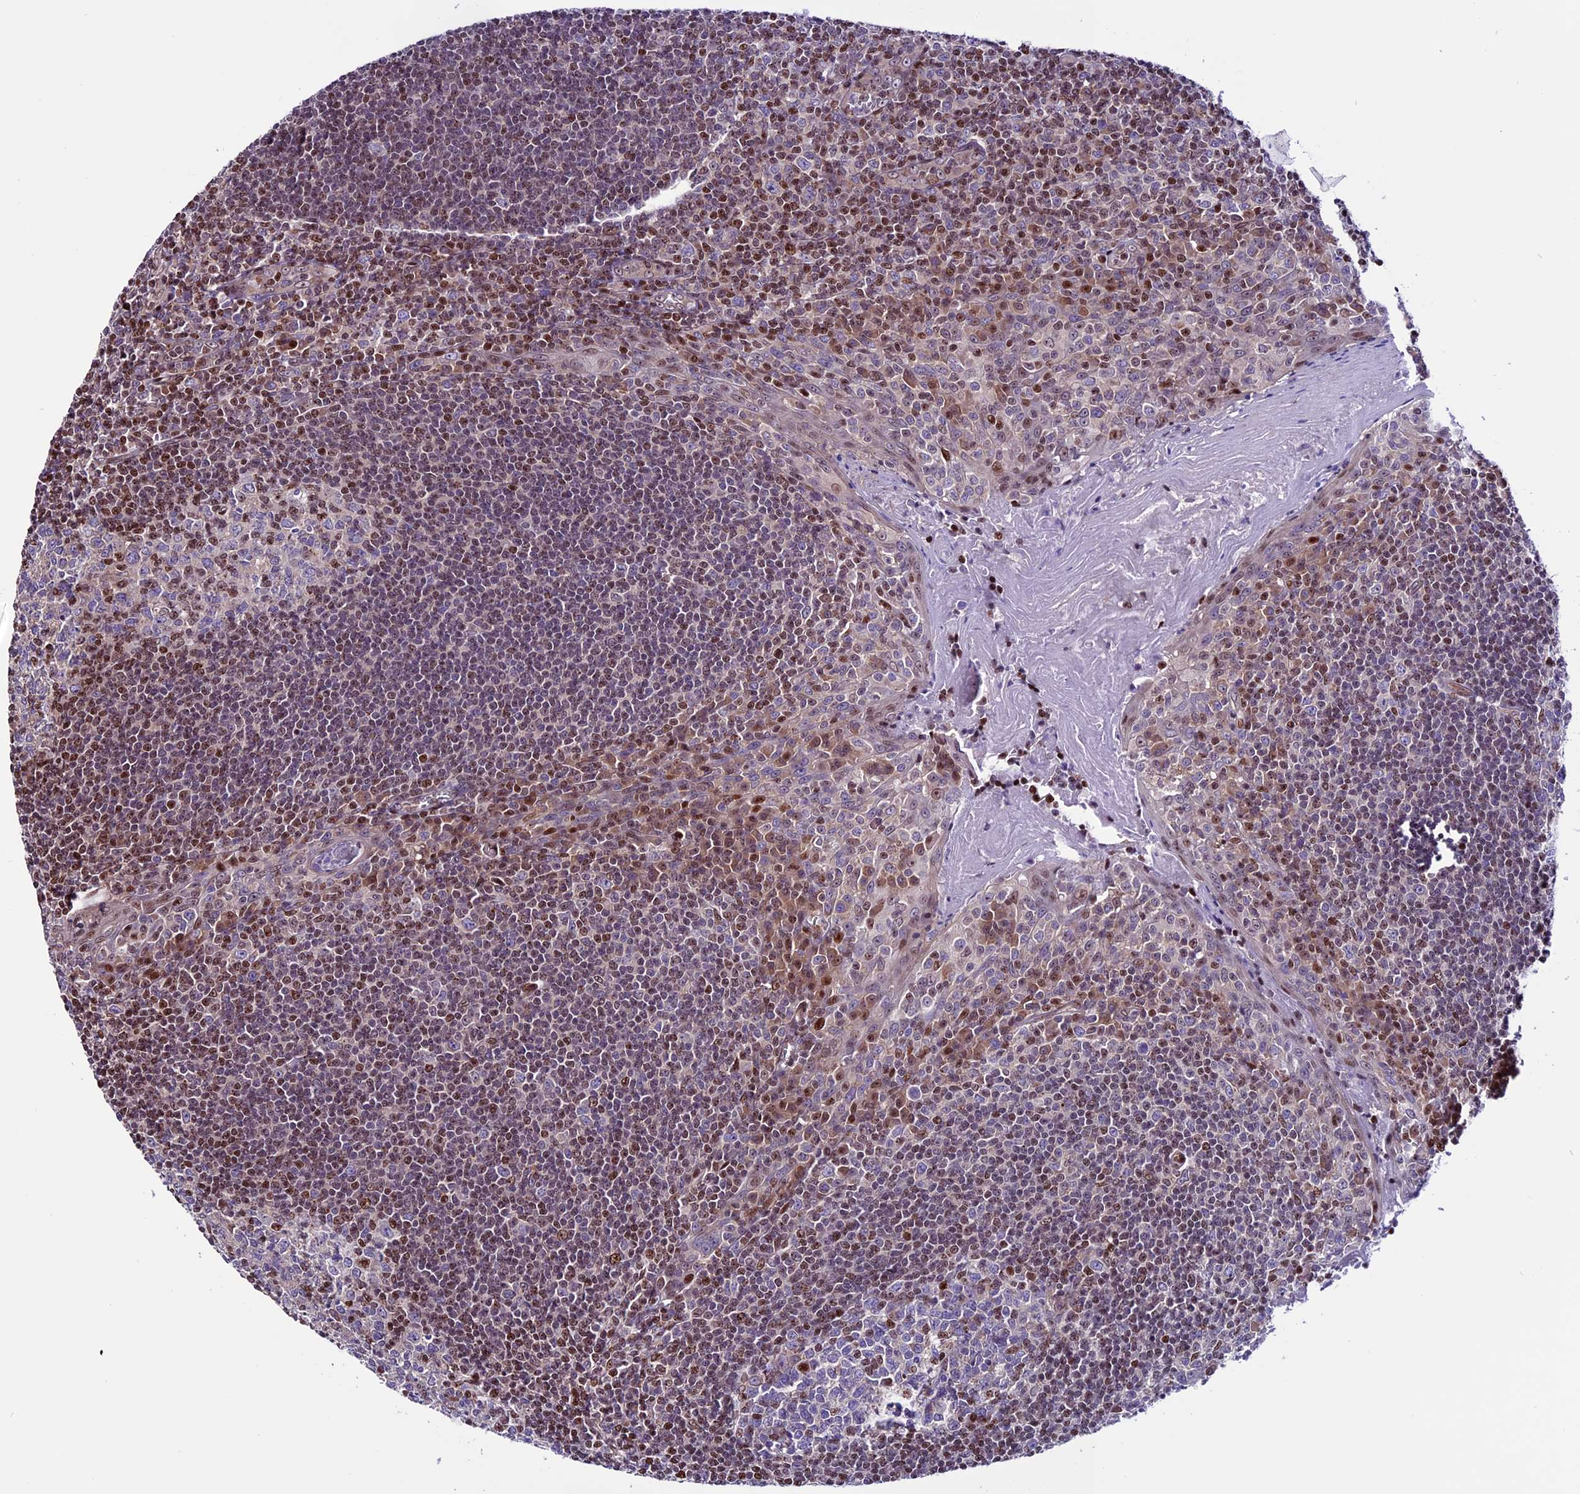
{"staining": {"intensity": "moderate", "quantity": "<25%", "location": "nuclear"}, "tissue": "tonsil", "cell_type": "Germinal center cells", "image_type": "normal", "snomed": [{"axis": "morphology", "description": "Normal tissue, NOS"}, {"axis": "topography", "description": "Tonsil"}], "caption": "A micrograph of tonsil stained for a protein exhibits moderate nuclear brown staining in germinal center cells. (Stains: DAB in brown, nuclei in blue, Microscopy: brightfield microscopy at high magnification).", "gene": "RINL", "patient": {"sex": "male", "age": 27}}